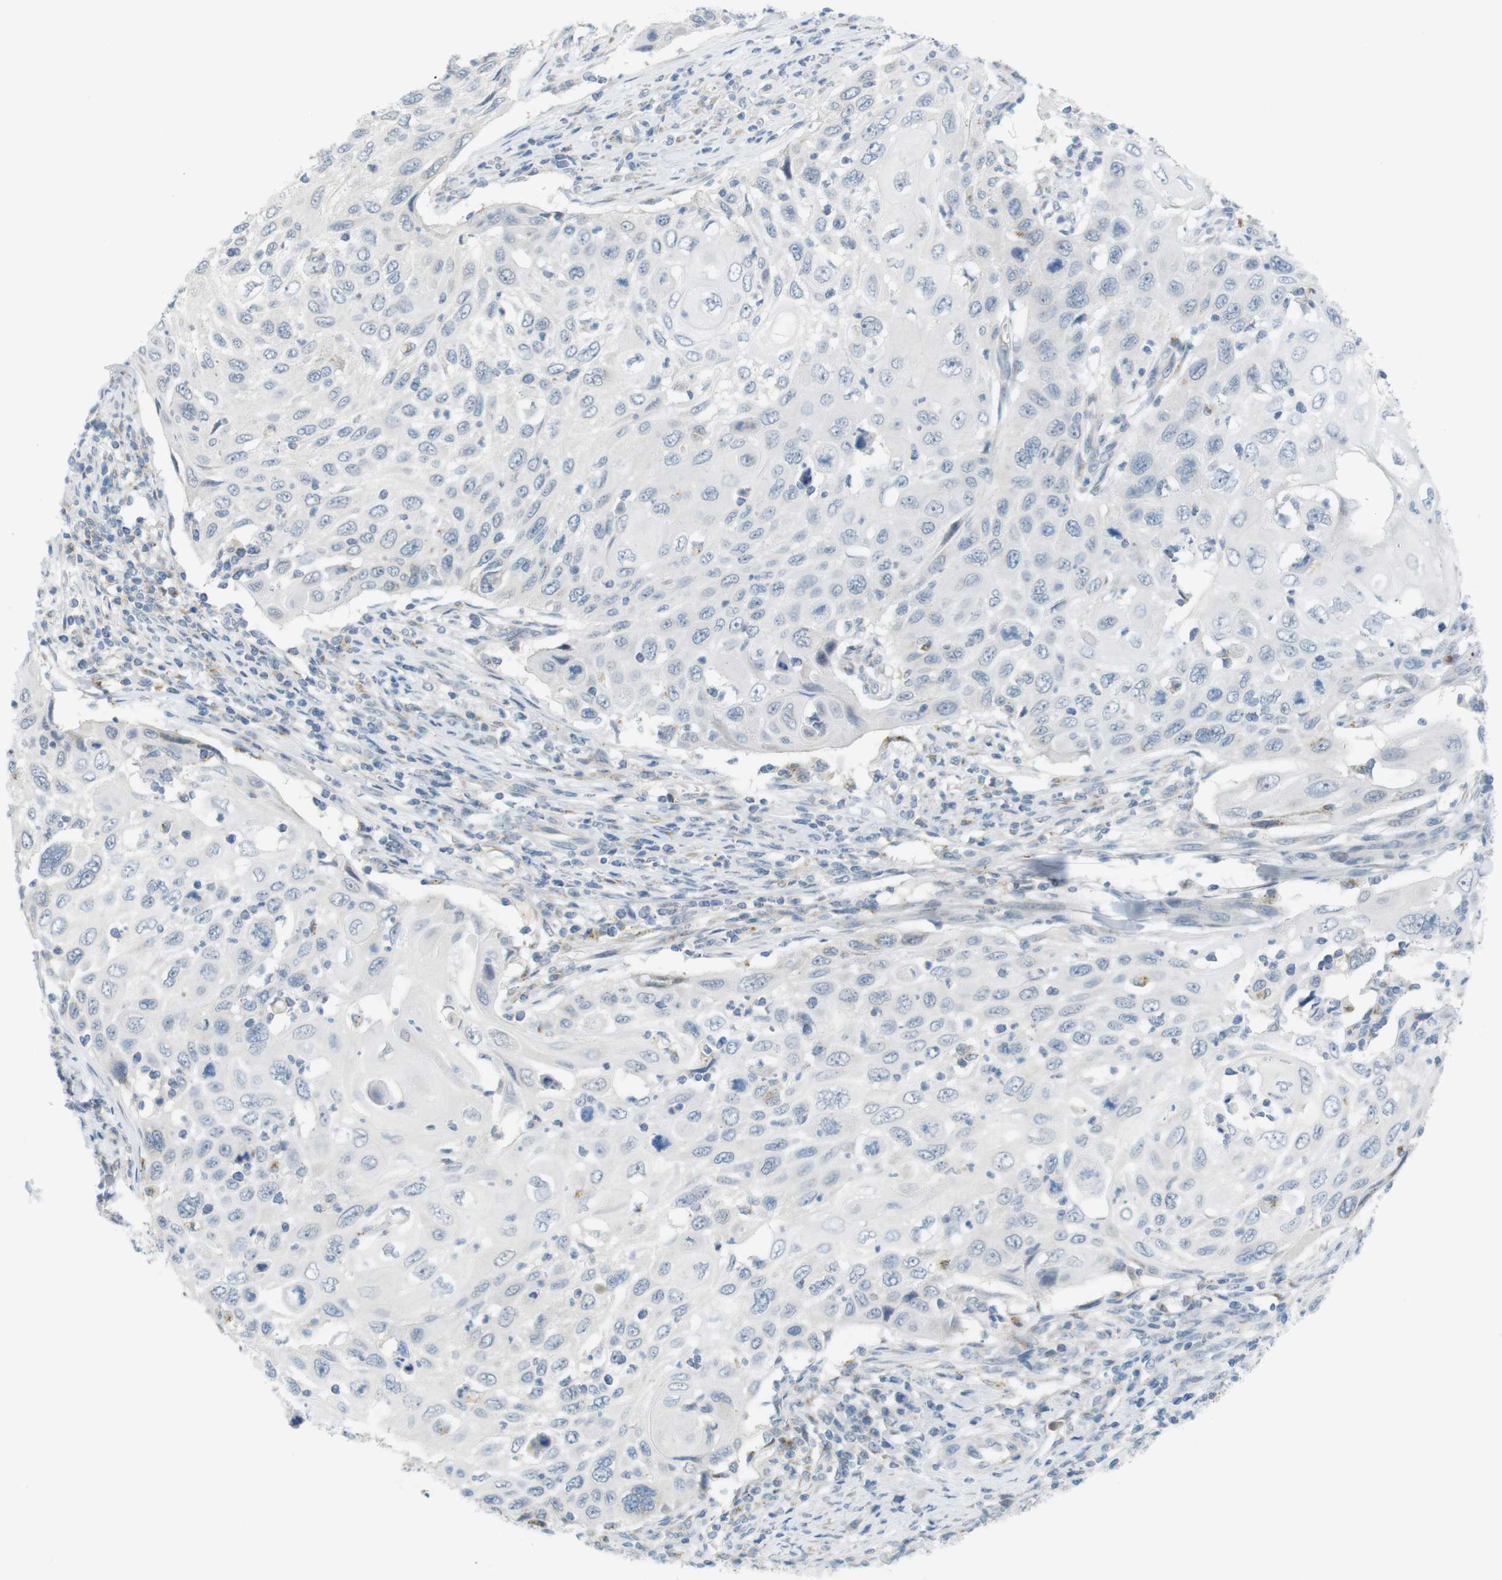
{"staining": {"intensity": "negative", "quantity": "none", "location": "none"}, "tissue": "cervical cancer", "cell_type": "Tumor cells", "image_type": "cancer", "snomed": [{"axis": "morphology", "description": "Squamous cell carcinoma, NOS"}, {"axis": "topography", "description": "Cervix"}], "caption": "The micrograph shows no staining of tumor cells in cervical squamous cell carcinoma.", "gene": "UGT8", "patient": {"sex": "female", "age": 70}}